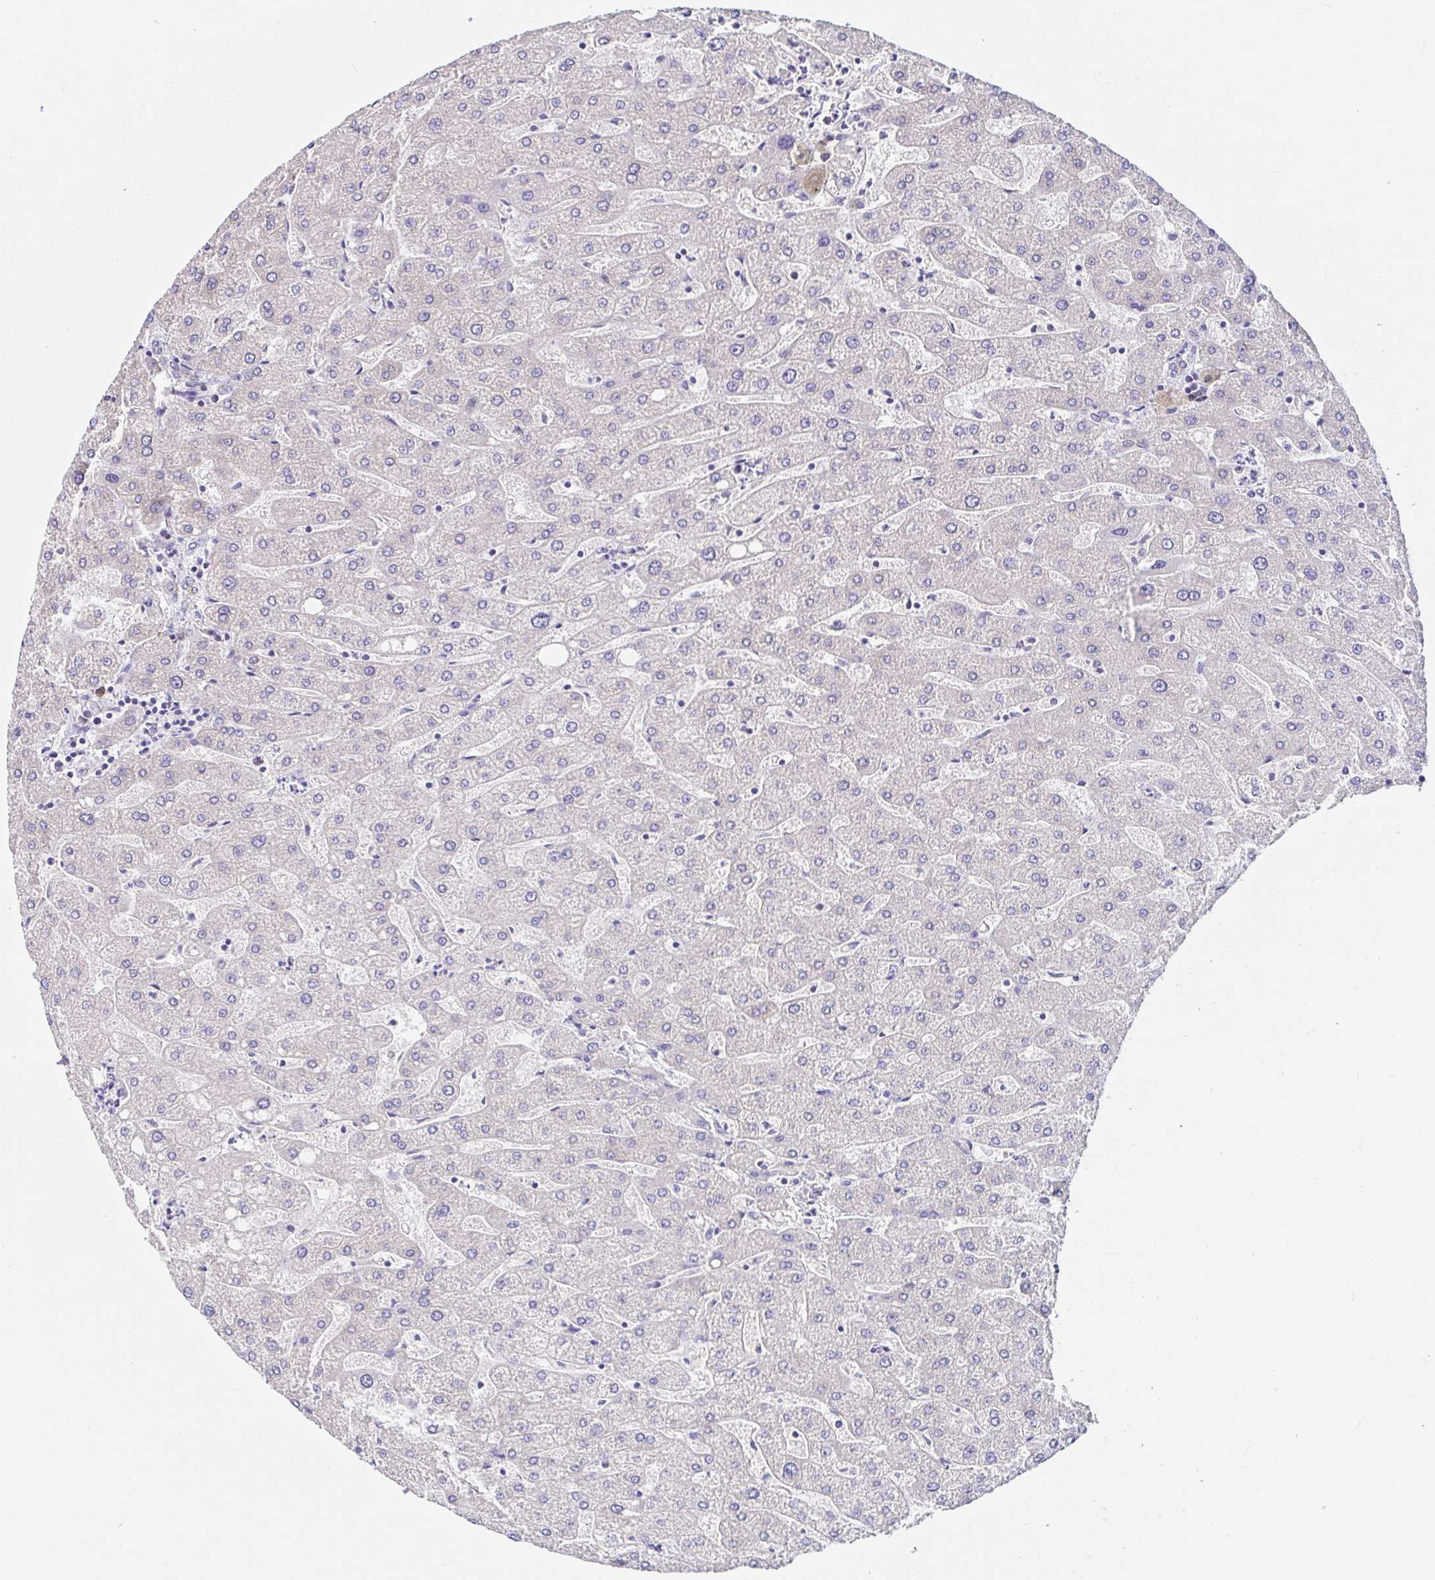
{"staining": {"intensity": "negative", "quantity": "none", "location": "none"}, "tissue": "liver", "cell_type": "Cholangiocytes", "image_type": "normal", "snomed": [{"axis": "morphology", "description": "Normal tissue, NOS"}, {"axis": "topography", "description": "Liver"}], "caption": "This is an immunohistochemistry image of unremarkable liver. There is no staining in cholangiocytes.", "gene": "VSIG2", "patient": {"sex": "male", "age": 67}}